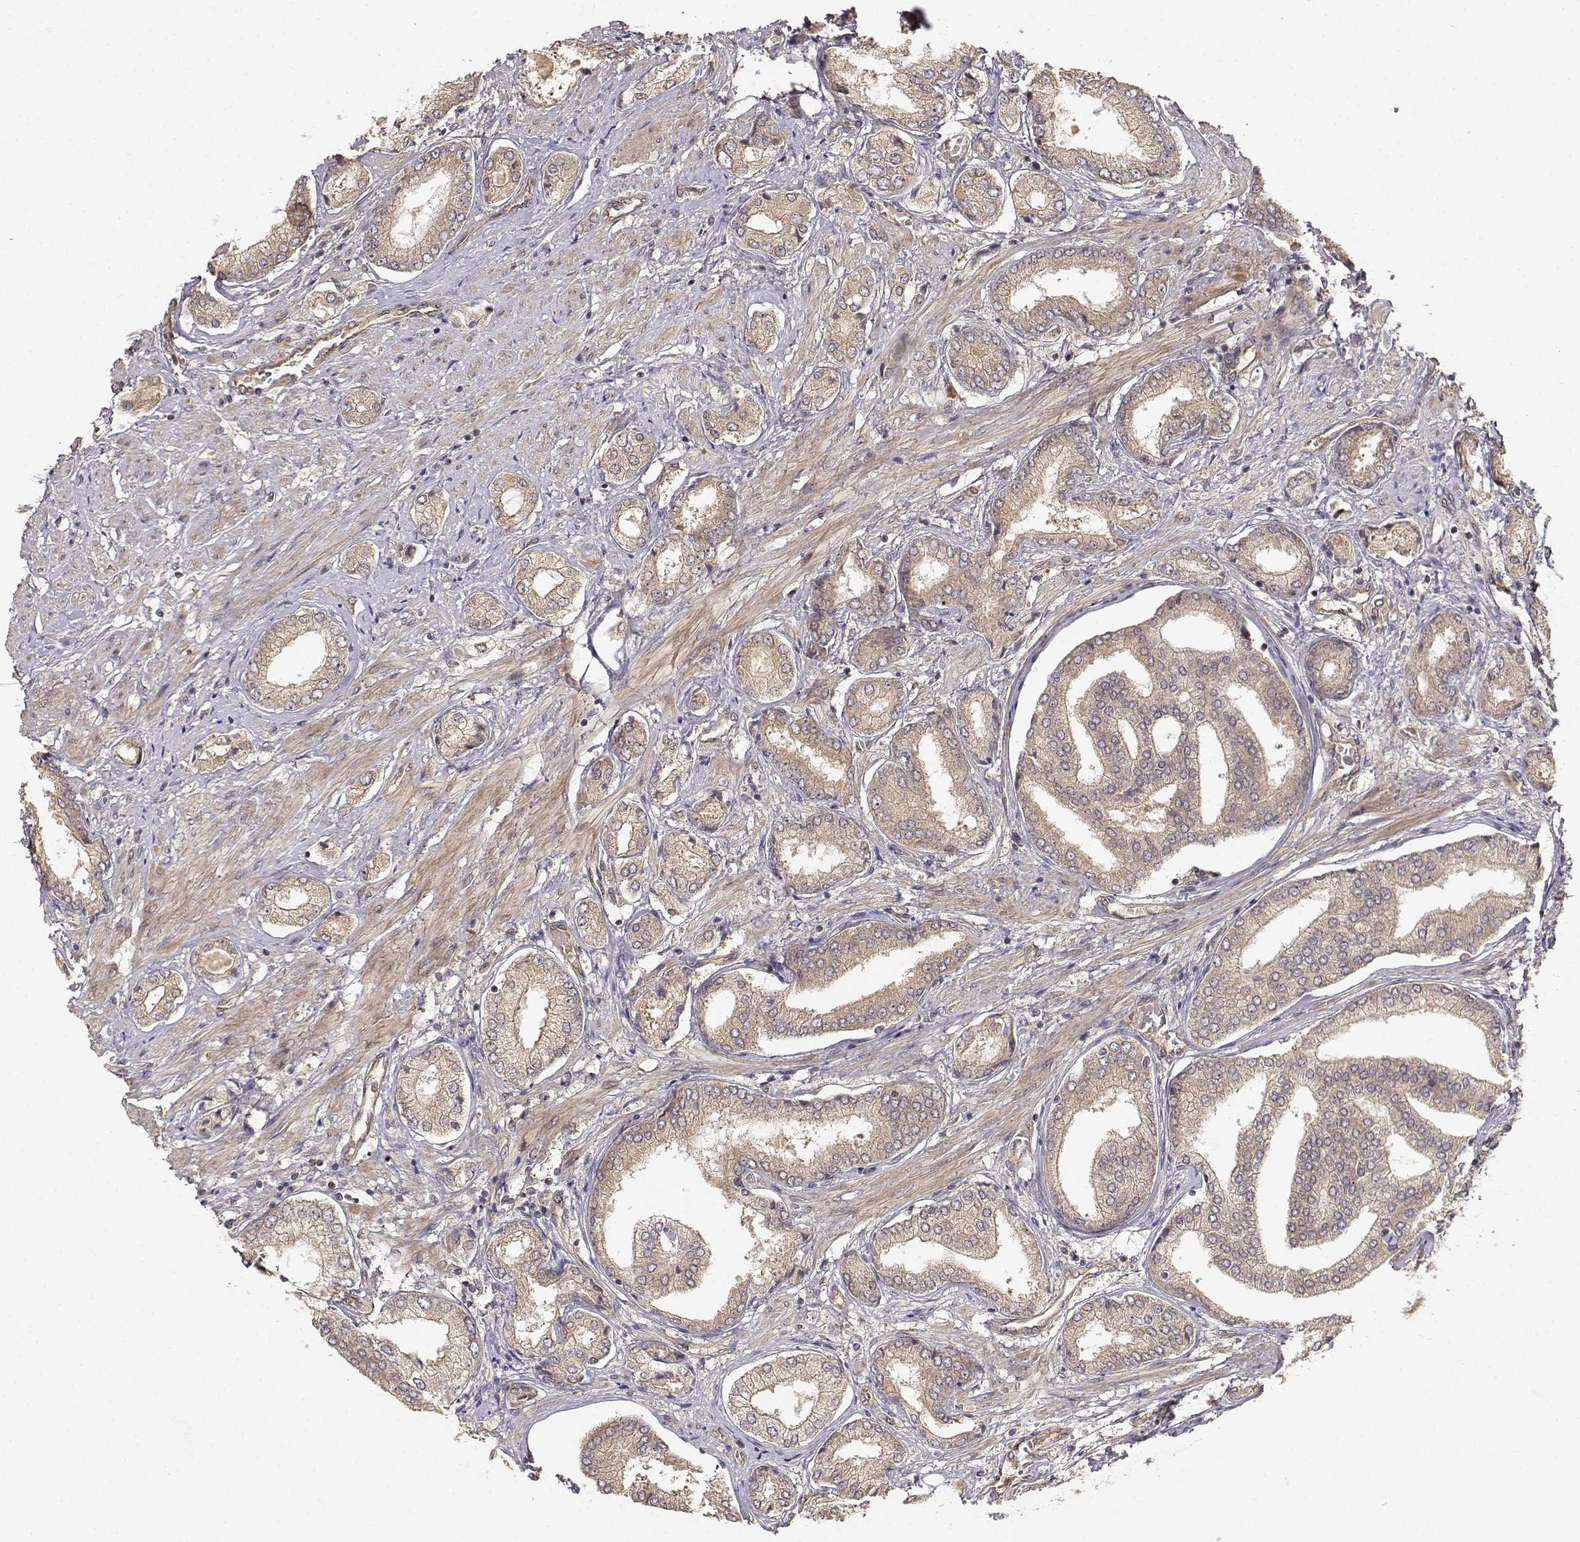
{"staining": {"intensity": "weak", "quantity": ">75%", "location": "cytoplasmic/membranous"}, "tissue": "prostate cancer", "cell_type": "Tumor cells", "image_type": "cancer", "snomed": [{"axis": "morphology", "description": "Adenocarcinoma, NOS"}, {"axis": "topography", "description": "Prostate"}], "caption": "A photomicrograph of human prostate cancer (adenocarcinoma) stained for a protein reveals weak cytoplasmic/membranous brown staining in tumor cells. The protein of interest is shown in brown color, while the nuclei are stained blue.", "gene": "CDK5RAP2", "patient": {"sex": "male", "age": 63}}